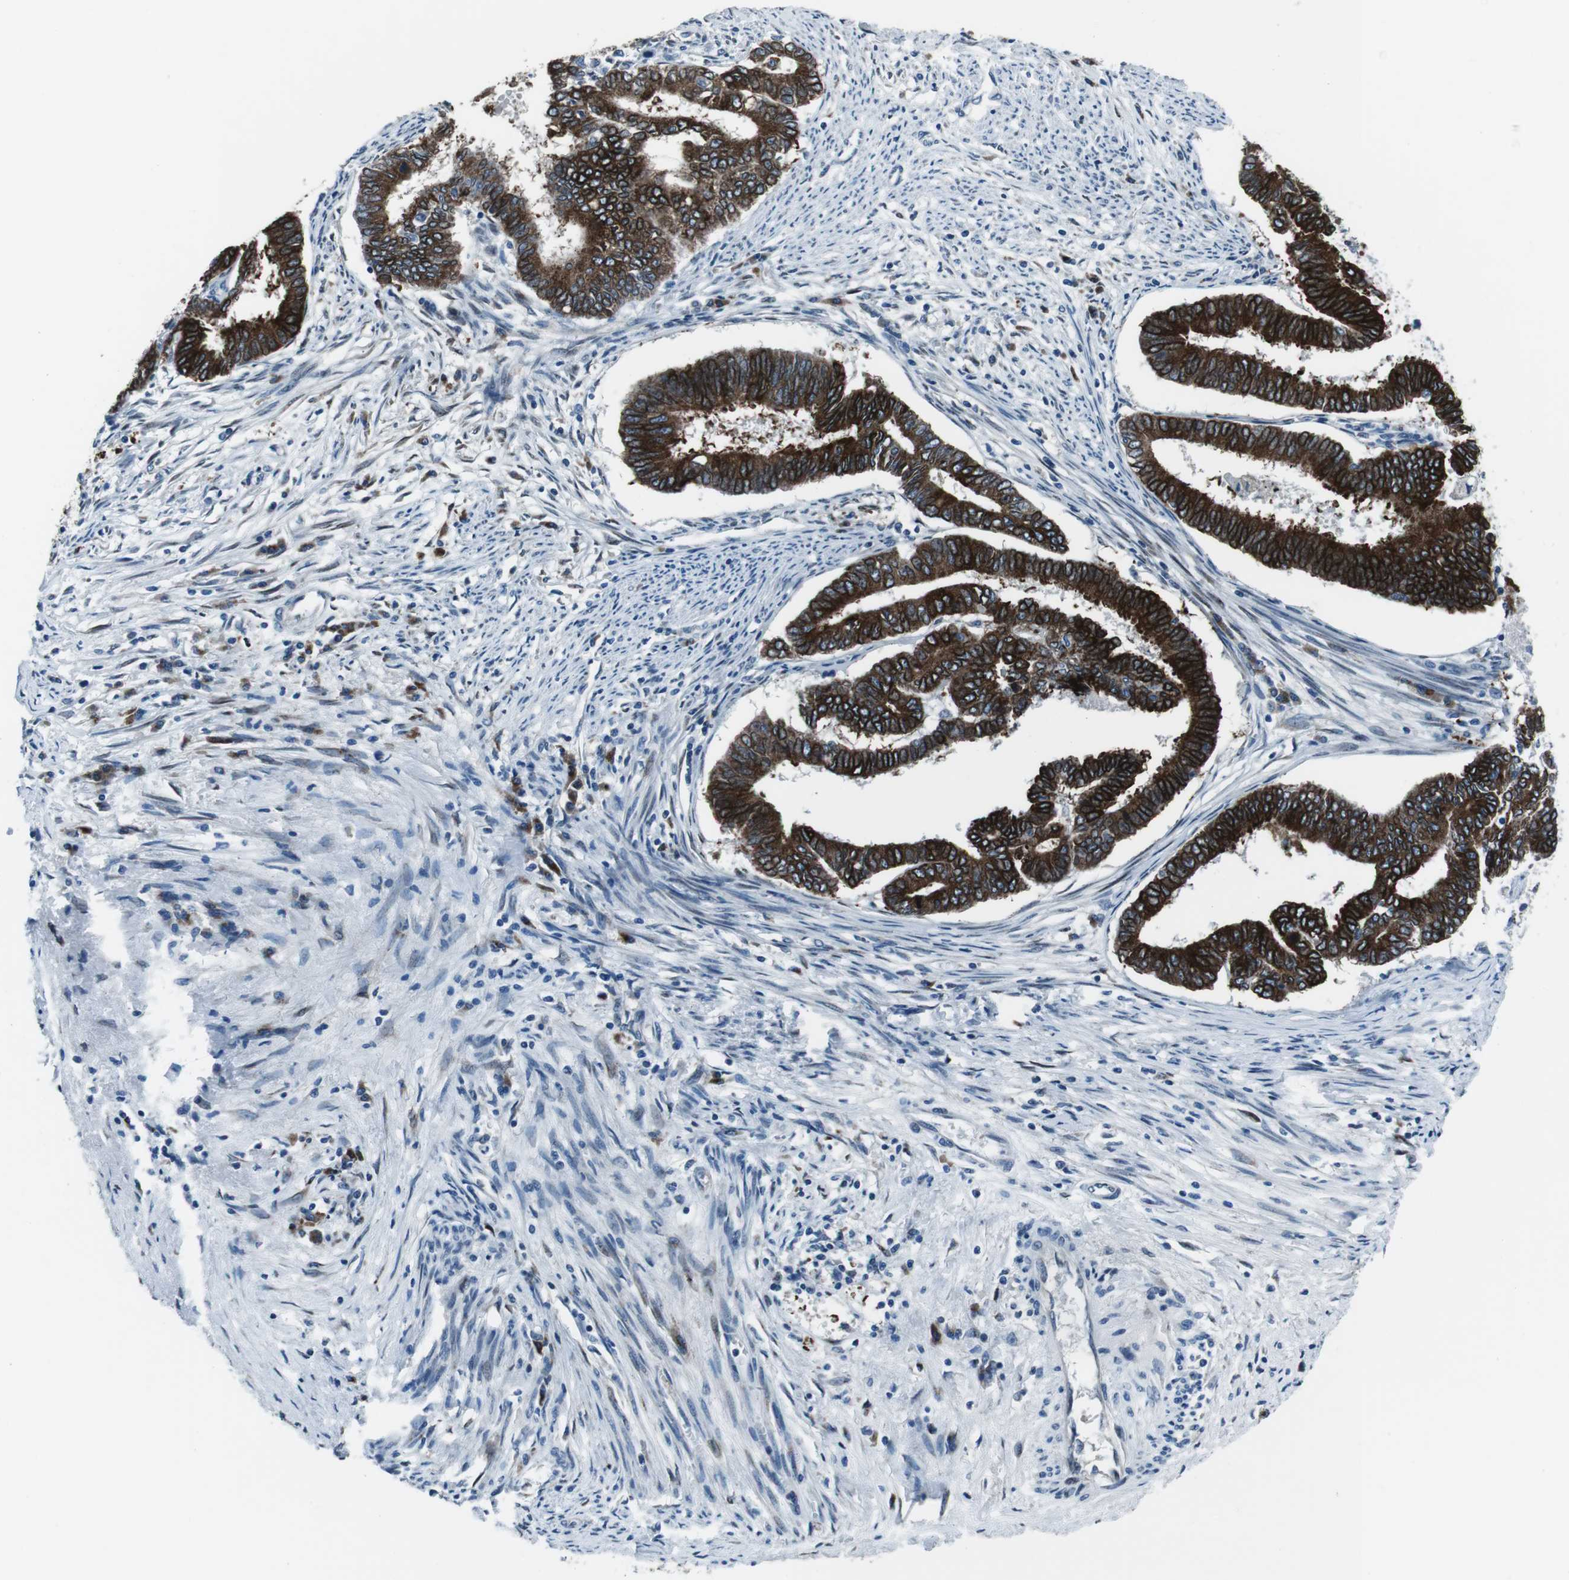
{"staining": {"intensity": "strong", "quantity": ">75%", "location": "cytoplasmic/membranous"}, "tissue": "endometrial cancer", "cell_type": "Tumor cells", "image_type": "cancer", "snomed": [{"axis": "morphology", "description": "Adenocarcinoma, NOS"}, {"axis": "topography", "description": "Endometrium"}], "caption": "Endometrial adenocarcinoma stained with DAB (3,3'-diaminobenzidine) immunohistochemistry (IHC) displays high levels of strong cytoplasmic/membranous positivity in approximately >75% of tumor cells.", "gene": "NUCB2", "patient": {"sex": "female", "age": 86}}